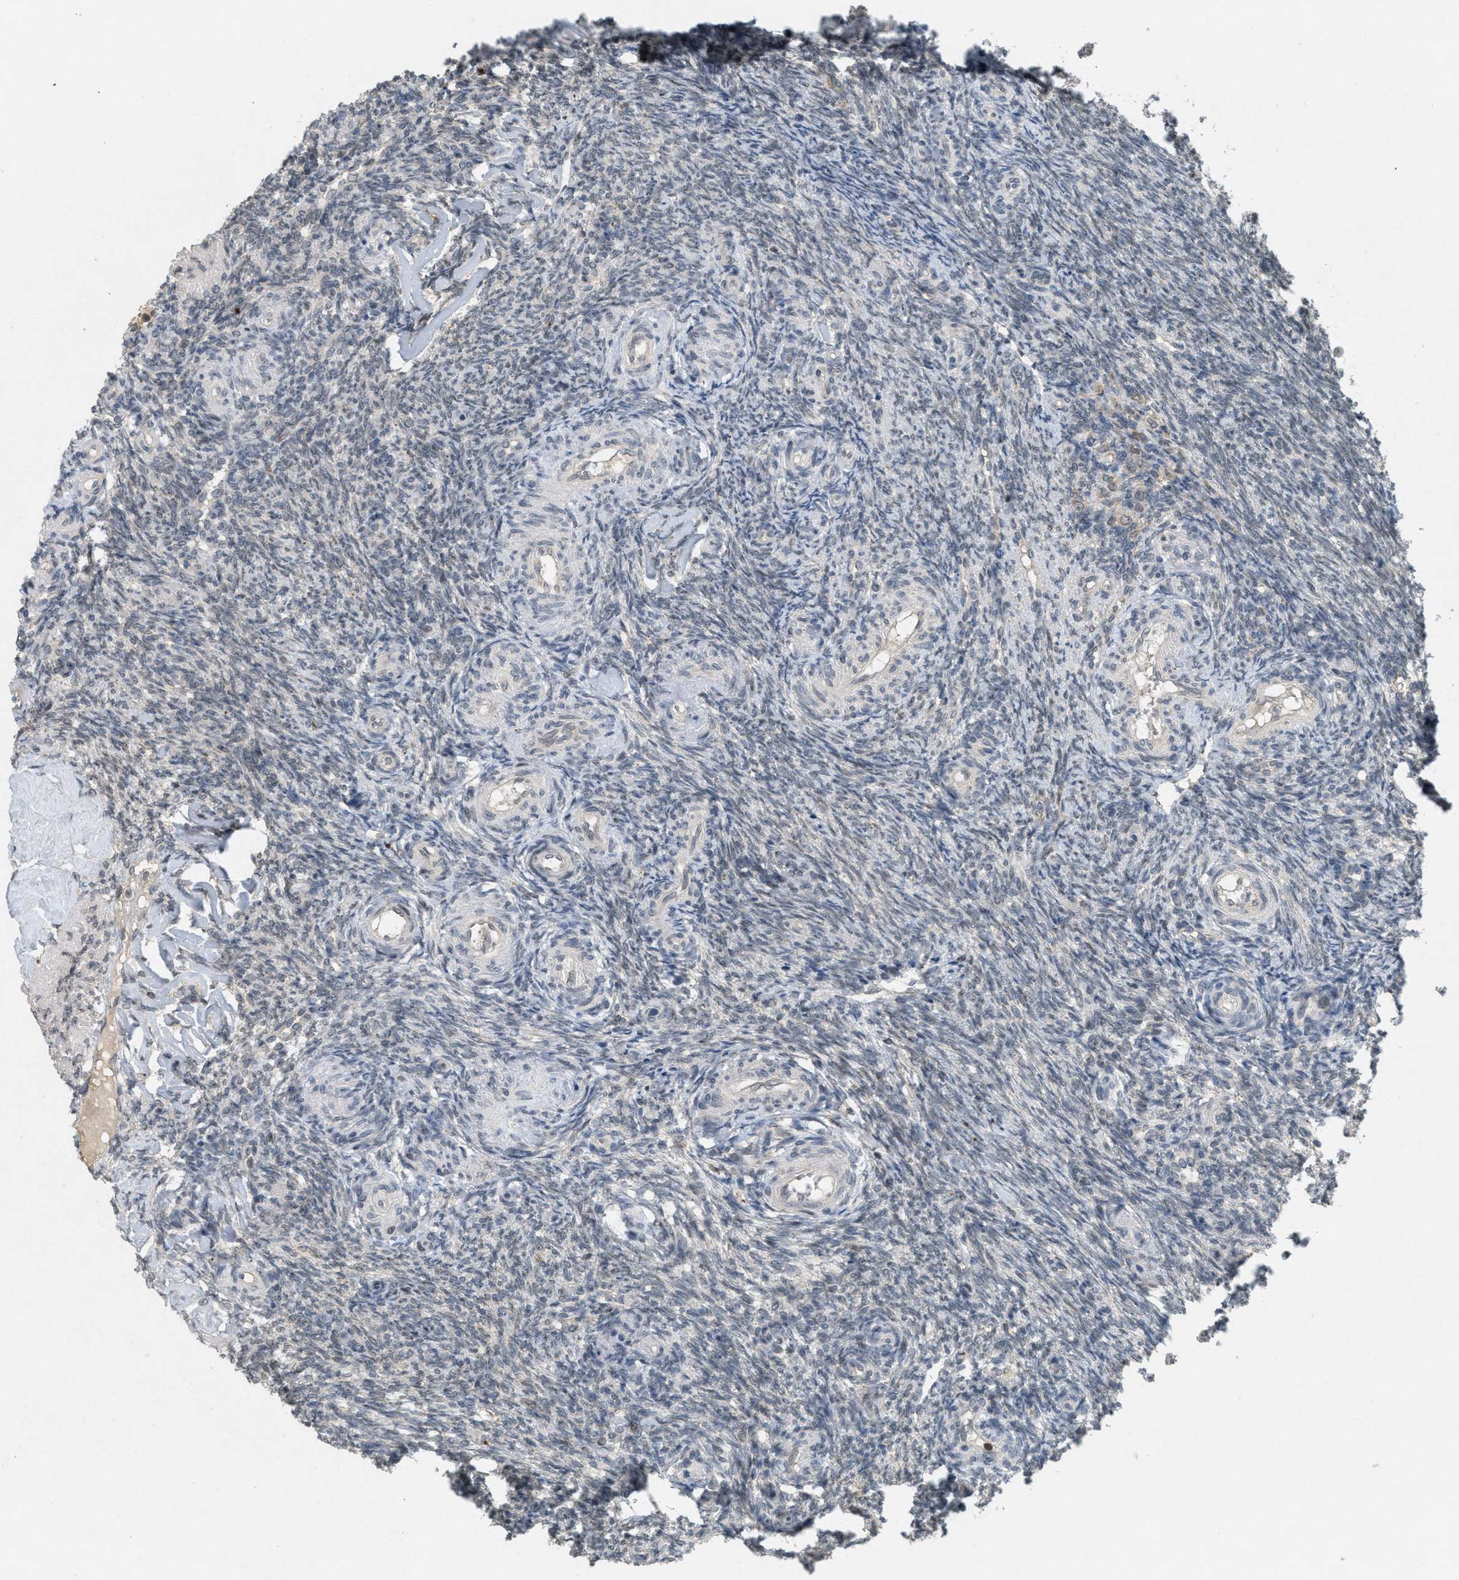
{"staining": {"intensity": "moderate", "quantity": ">75%", "location": "cytoplasmic/membranous"}, "tissue": "ovary", "cell_type": "Follicle cells", "image_type": "normal", "snomed": [{"axis": "morphology", "description": "Normal tissue, NOS"}, {"axis": "topography", "description": "Ovary"}], "caption": "The histopathology image shows staining of unremarkable ovary, revealing moderate cytoplasmic/membranous protein expression (brown color) within follicle cells.", "gene": "ABHD6", "patient": {"sex": "female", "age": 41}}